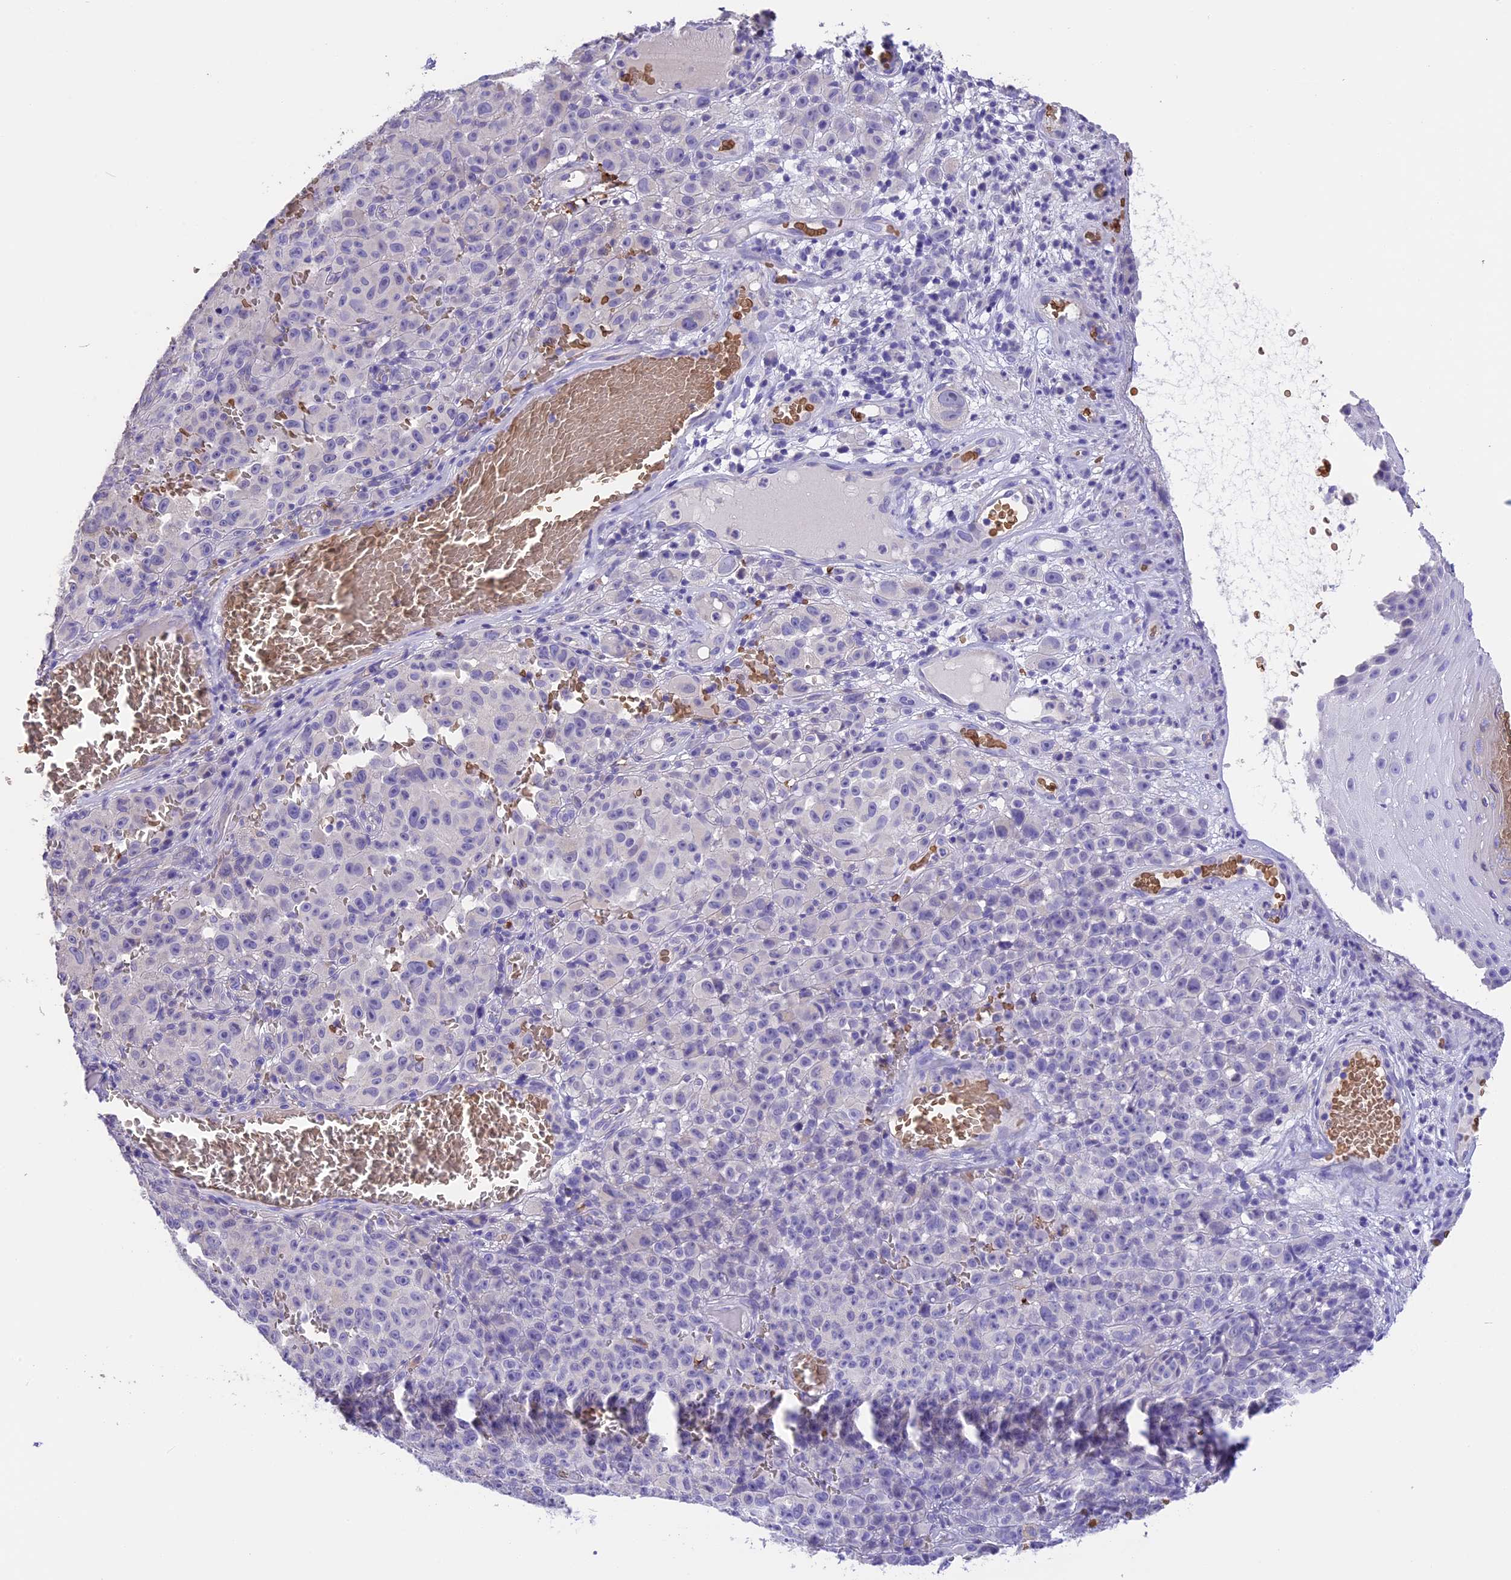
{"staining": {"intensity": "negative", "quantity": "none", "location": "none"}, "tissue": "melanoma", "cell_type": "Tumor cells", "image_type": "cancer", "snomed": [{"axis": "morphology", "description": "Malignant melanoma, NOS"}, {"axis": "topography", "description": "Skin"}], "caption": "DAB (3,3'-diaminobenzidine) immunohistochemical staining of human malignant melanoma shows no significant positivity in tumor cells.", "gene": "TNNC2", "patient": {"sex": "female", "age": 82}}